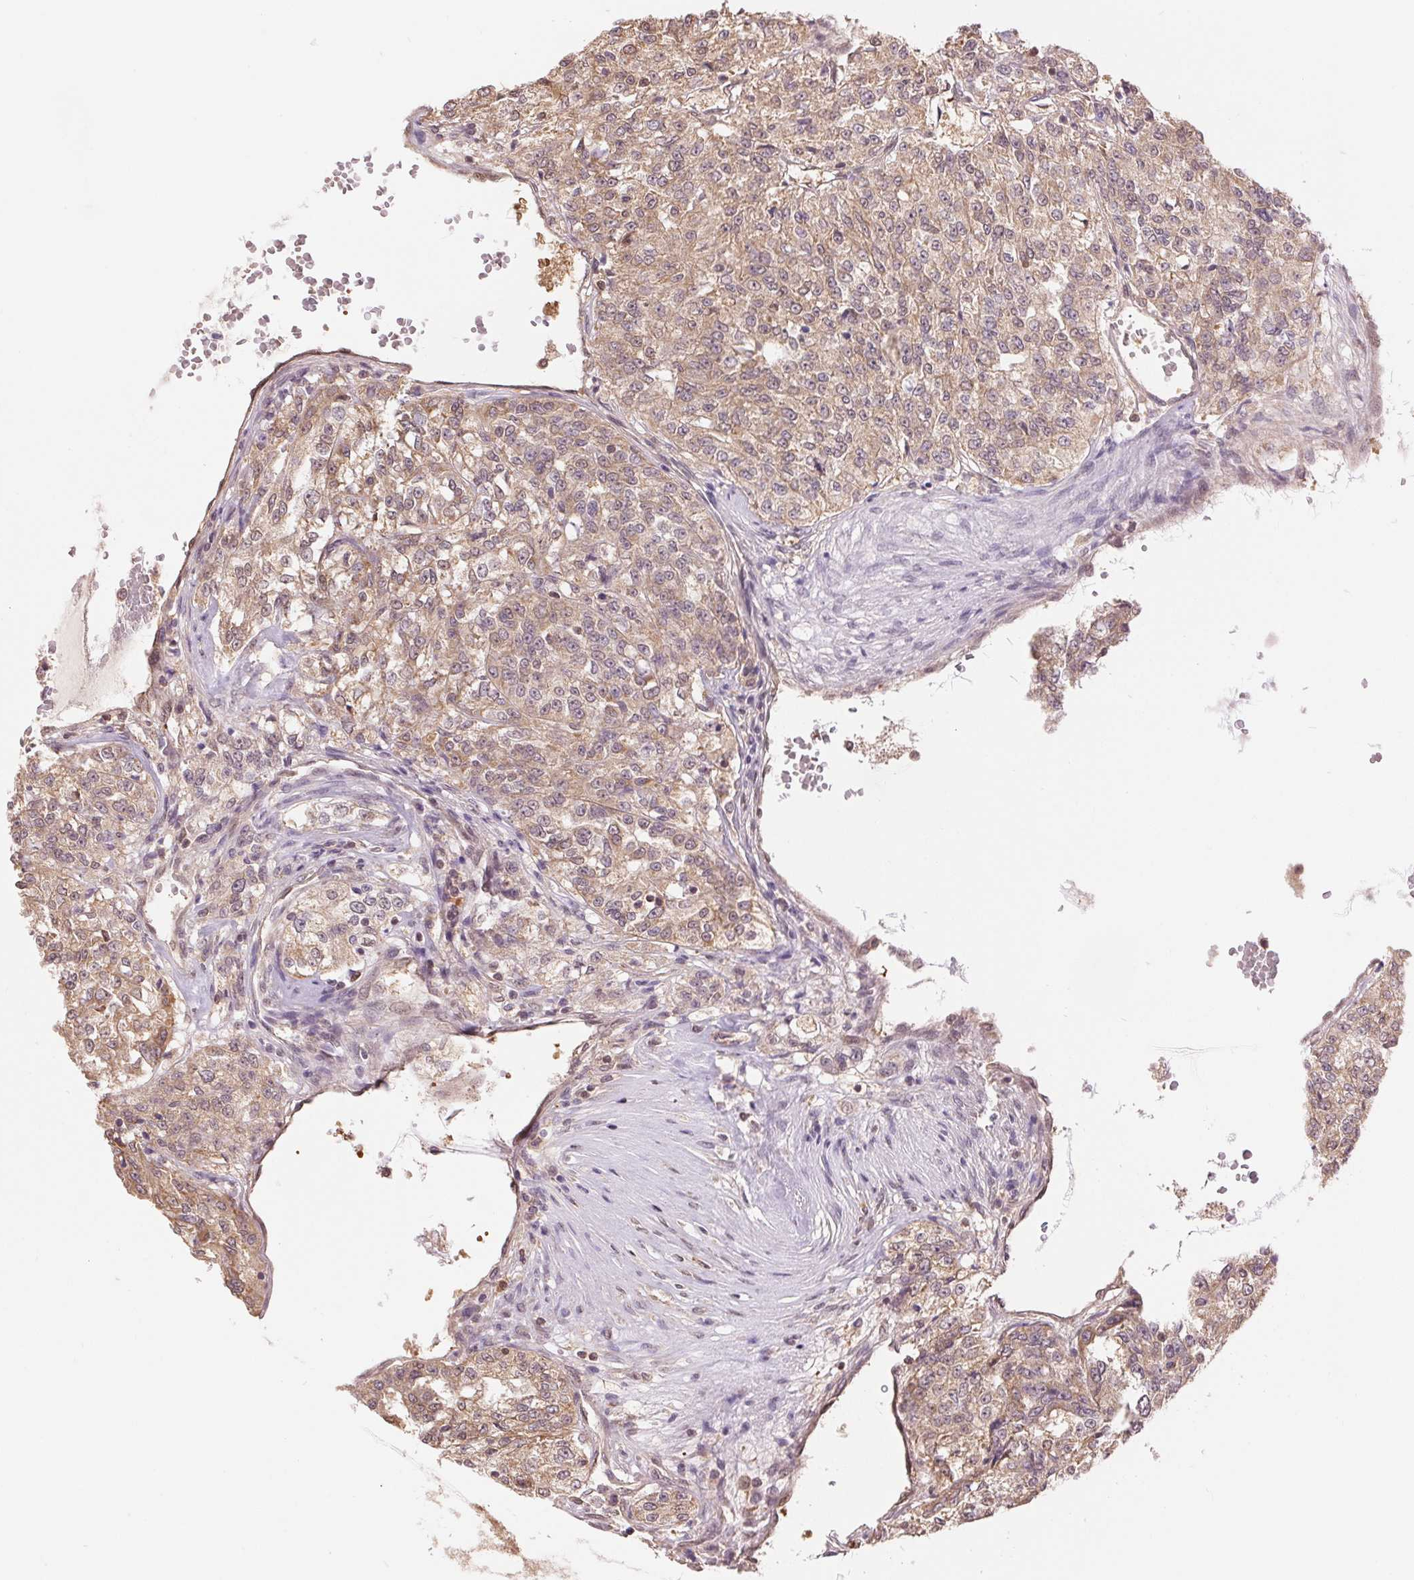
{"staining": {"intensity": "weak", "quantity": ">75%", "location": "cytoplasmic/membranous"}, "tissue": "renal cancer", "cell_type": "Tumor cells", "image_type": "cancer", "snomed": [{"axis": "morphology", "description": "Adenocarcinoma, NOS"}, {"axis": "topography", "description": "Kidney"}], "caption": "Tumor cells display weak cytoplasmic/membranous positivity in about >75% of cells in adenocarcinoma (renal).", "gene": "TMEM273", "patient": {"sex": "female", "age": 63}}